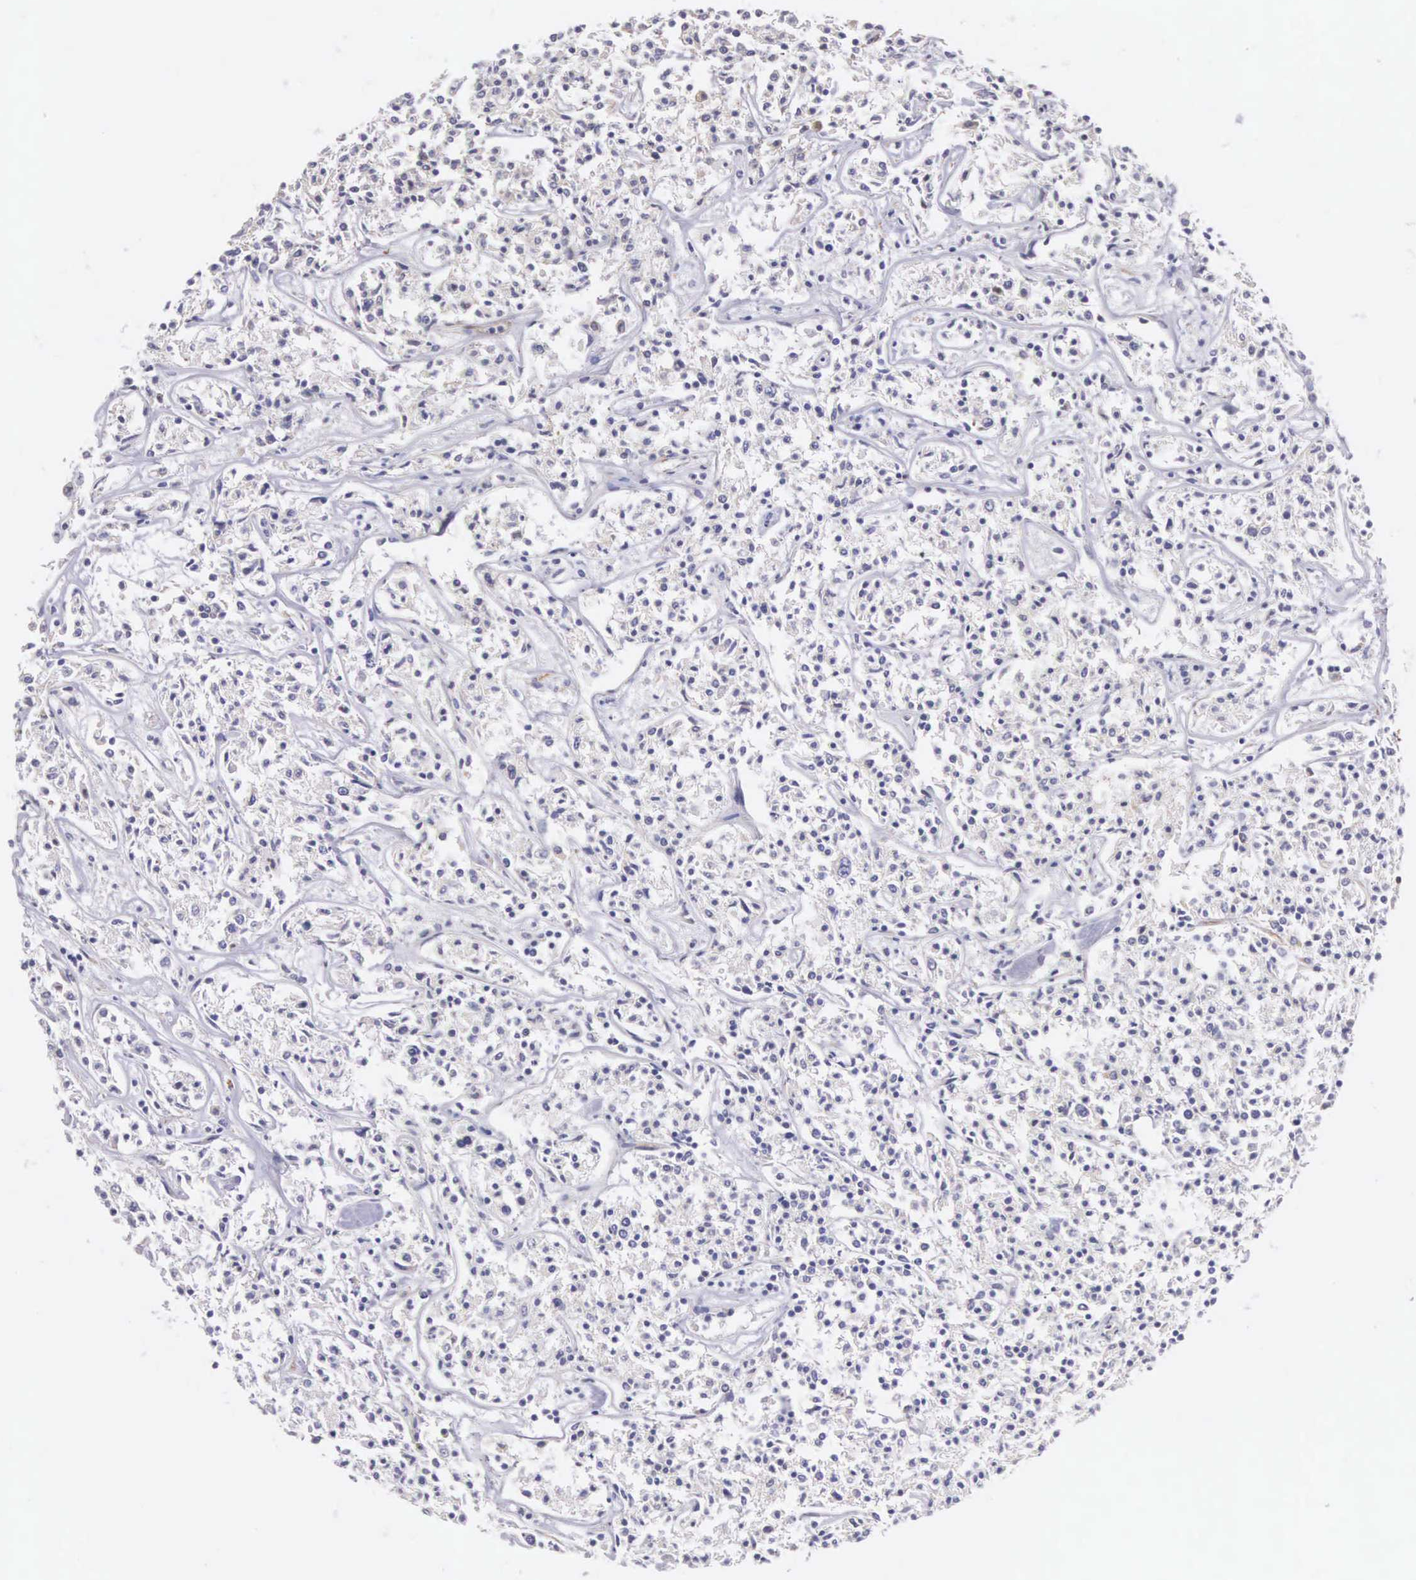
{"staining": {"intensity": "negative", "quantity": "none", "location": "none"}, "tissue": "lymphoma", "cell_type": "Tumor cells", "image_type": "cancer", "snomed": [{"axis": "morphology", "description": "Malignant lymphoma, non-Hodgkin's type, Low grade"}, {"axis": "topography", "description": "Small intestine"}], "caption": "Tumor cells show no significant positivity in low-grade malignant lymphoma, non-Hodgkin's type. Brightfield microscopy of immunohistochemistry (IHC) stained with DAB (3,3'-diaminobenzidine) (brown) and hematoxylin (blue), captured at high magnification.", "gene": "OSBPL3", "patient": {"sex": "female", "age": 59}}